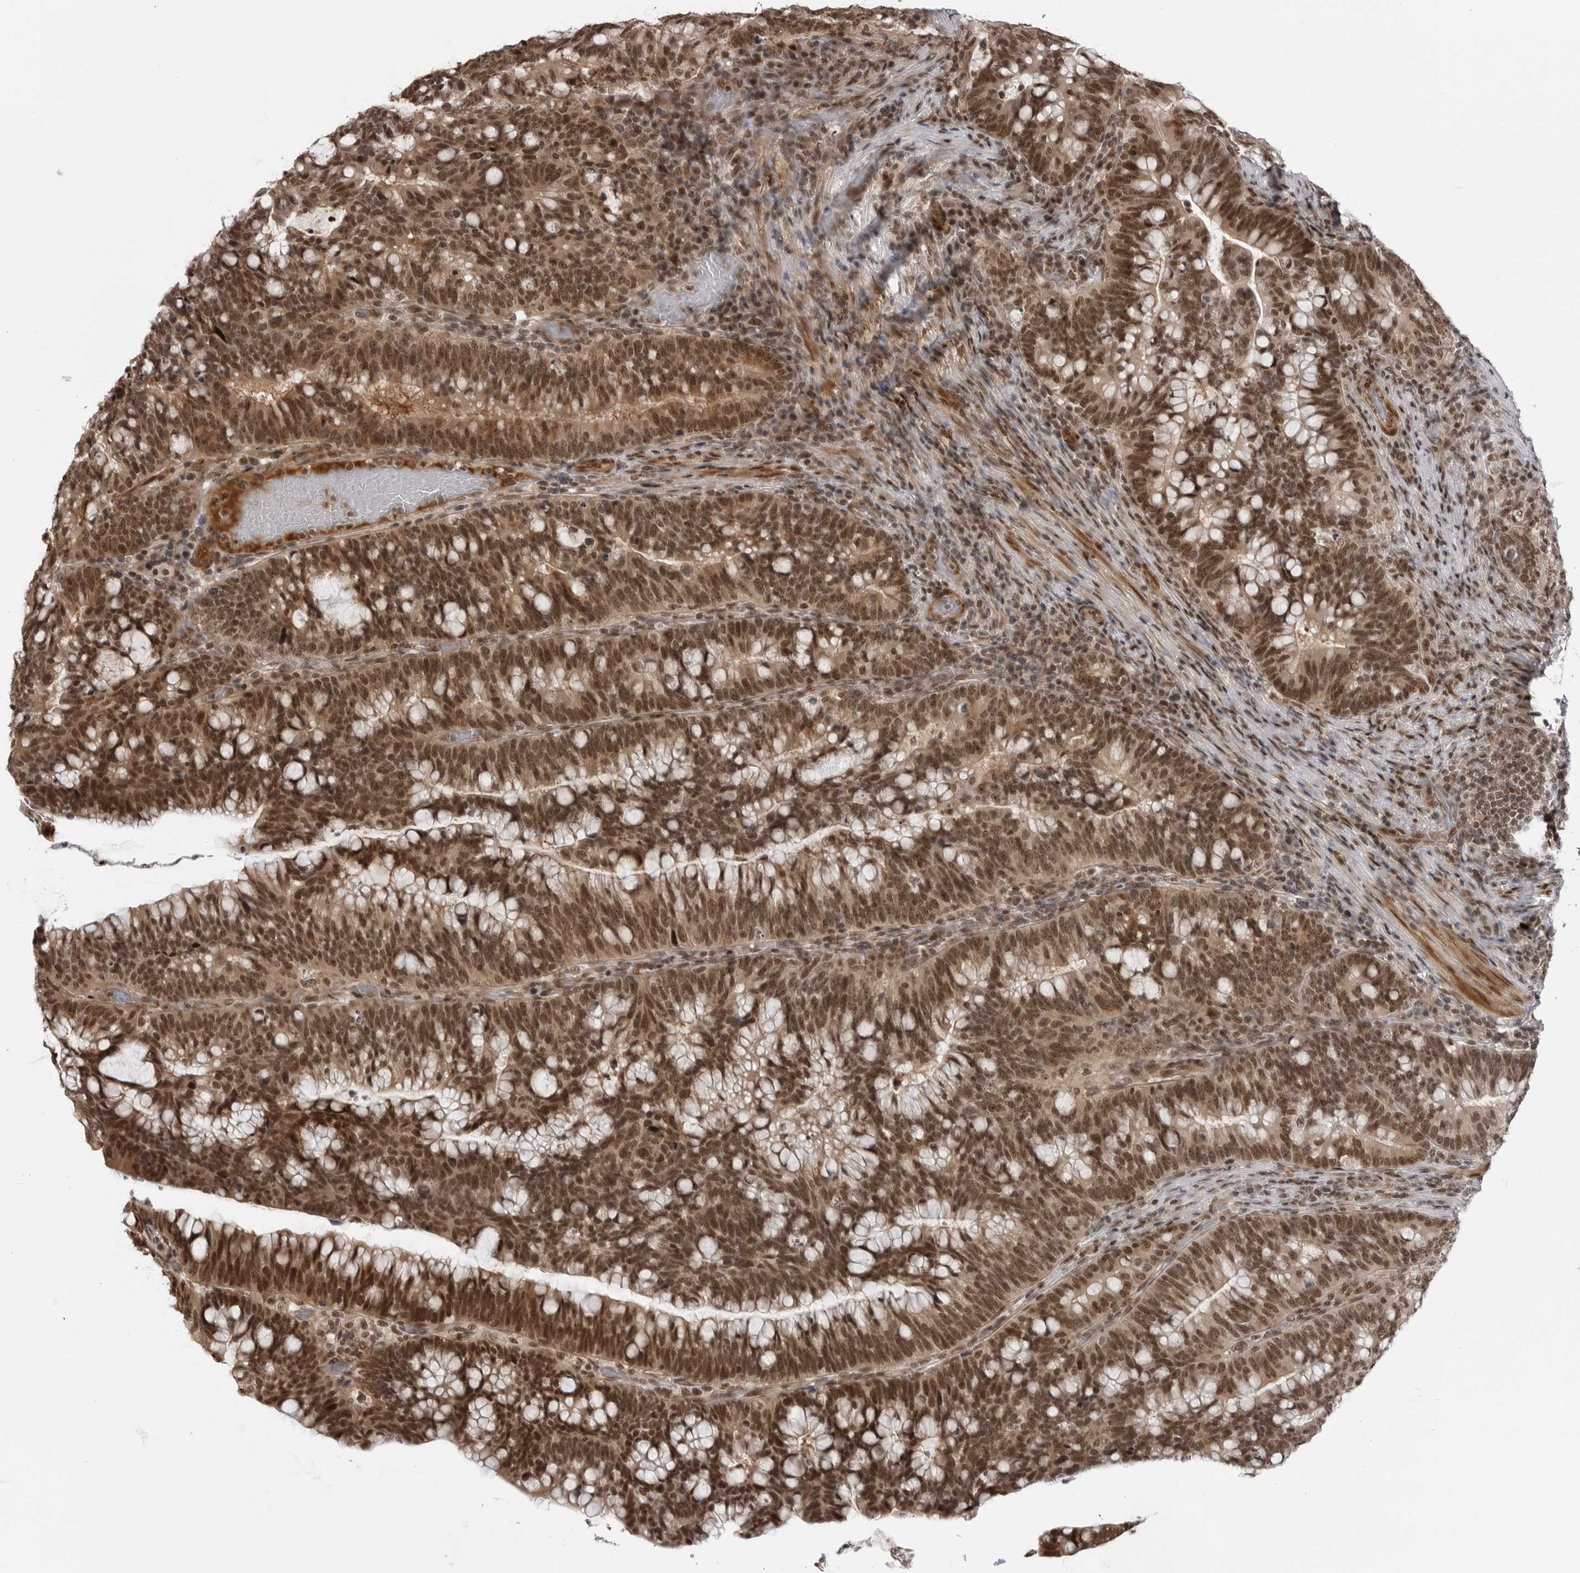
{"staining": {"intensity": "moderate", "quantity": ">75%", "location": "cytoplasmic/membranous,nuclear"}, "tissue": "colorectal cancer", "cell_type": "Tumor cells", "image_type": "cancer", "snomed": [{"axis": "morphology", "description": "Adenocarcinoma, NOS"}, {"axis": "topography", "description": "Colon"}], "caption": "Immunohistochemical staining of human colorectal cancer (adenocarcinoma) displays medium levels of moderate cytoplasmic/membranous and nuclear protein expression in about >75% of tumor cells. (DAB (3,3'-diaminobenzidine) IHC, brown staining for protein, blue staining for nuclei).", "gene": "TRIM66", "patient": {"sex": "female", "age": 66}}